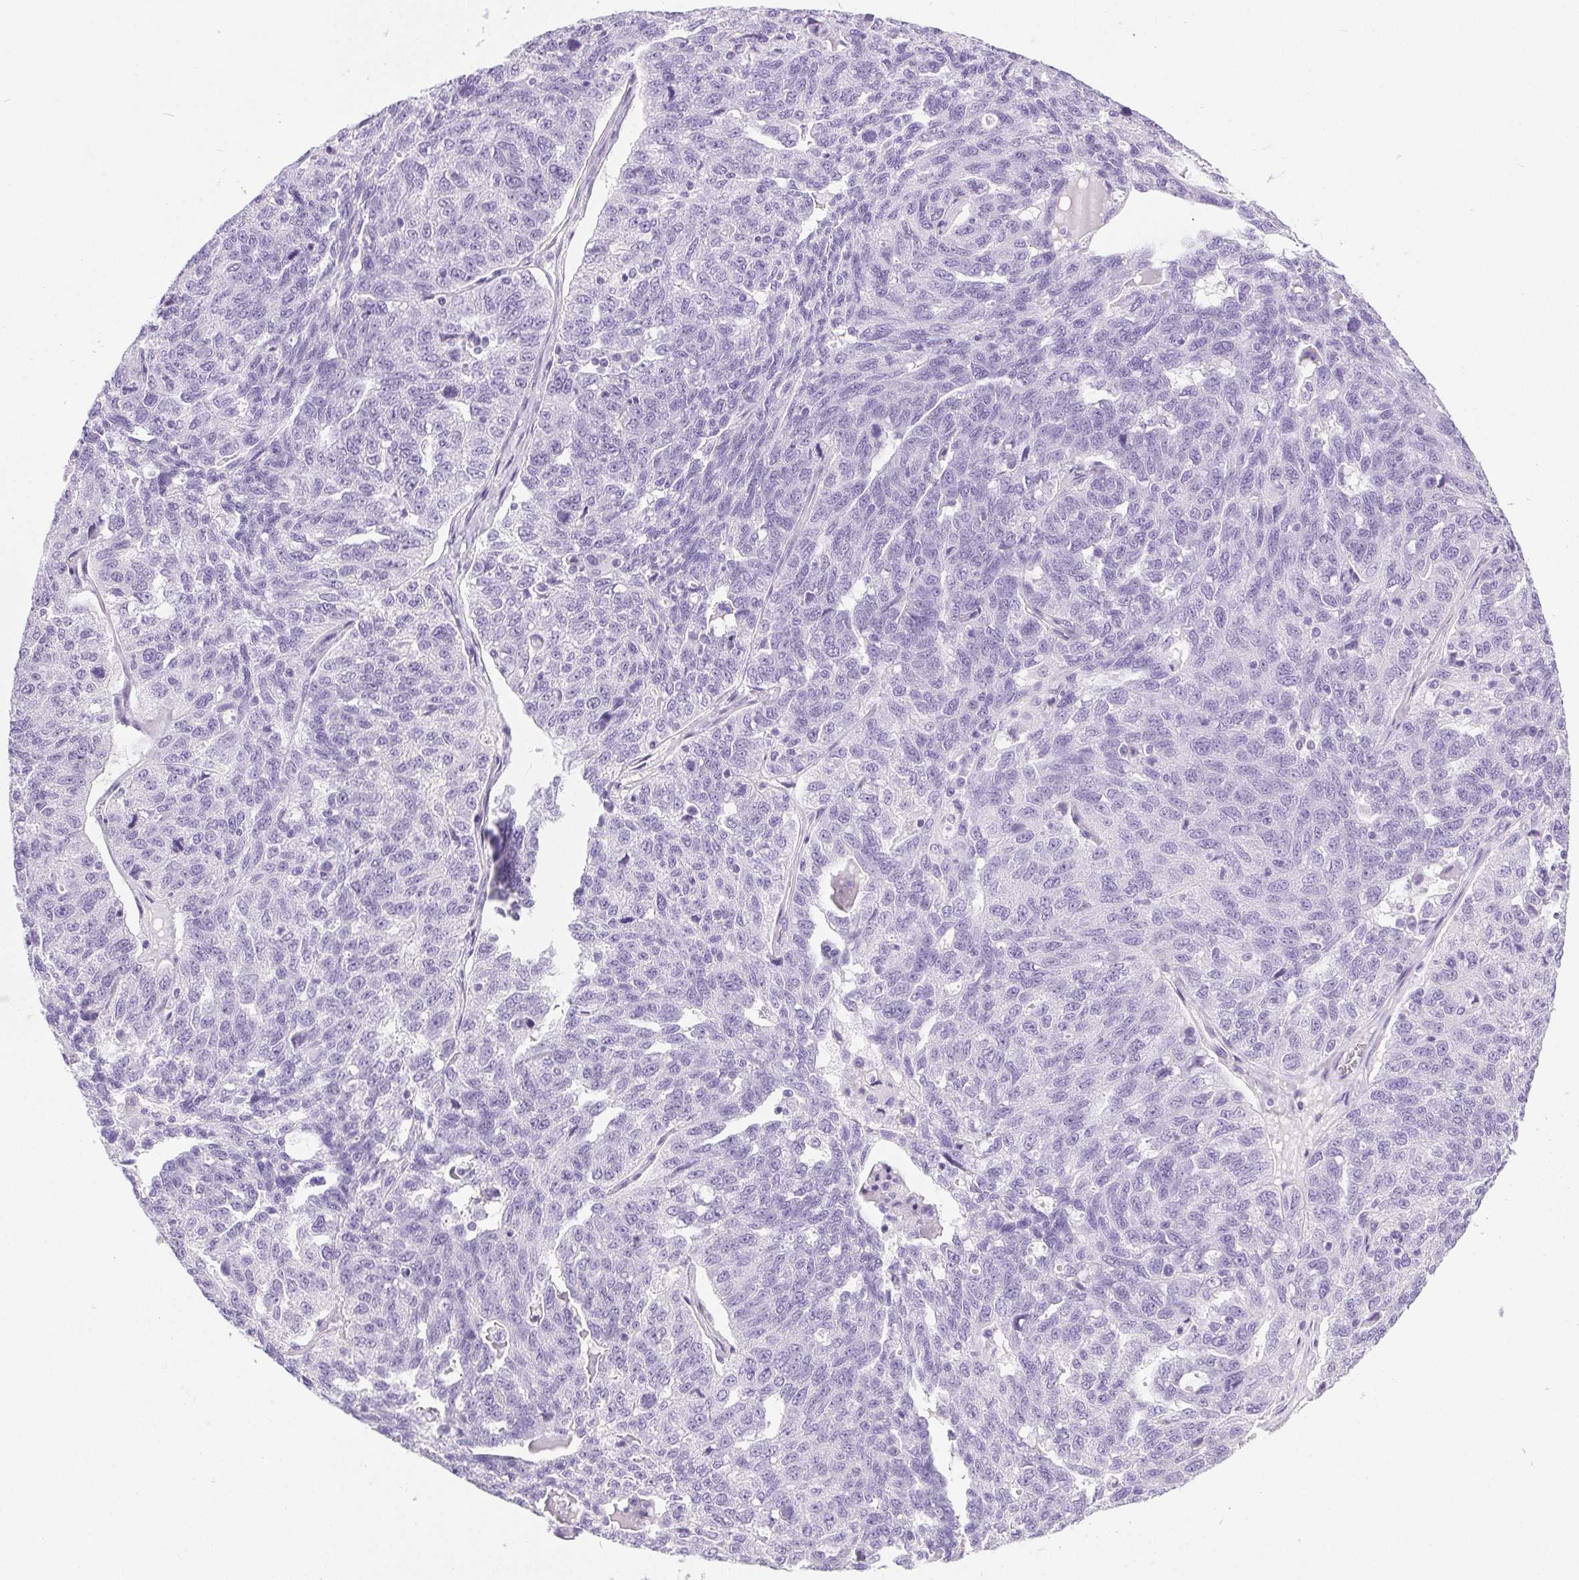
{"staining": {"intensity": "negative", "quantity": "none", "location": "none"}, "tissue": "ovarian cancer", "cell_type": "Tumor cells", "image_type": "cancer", "snomed": [{"axis": "morphology", "description": "Cystadenocarcinoma, serous, NOS"}, {"axis": "topography", "description": "Ovary"}], "caption": "This is a histopathology image of immunohistochemistry (IHC) staining of ovarian cancer, which shows no positivity in tumor cells.", "gene": "SHCBP1L", "patient": {"sex": "female", "age": 71}}